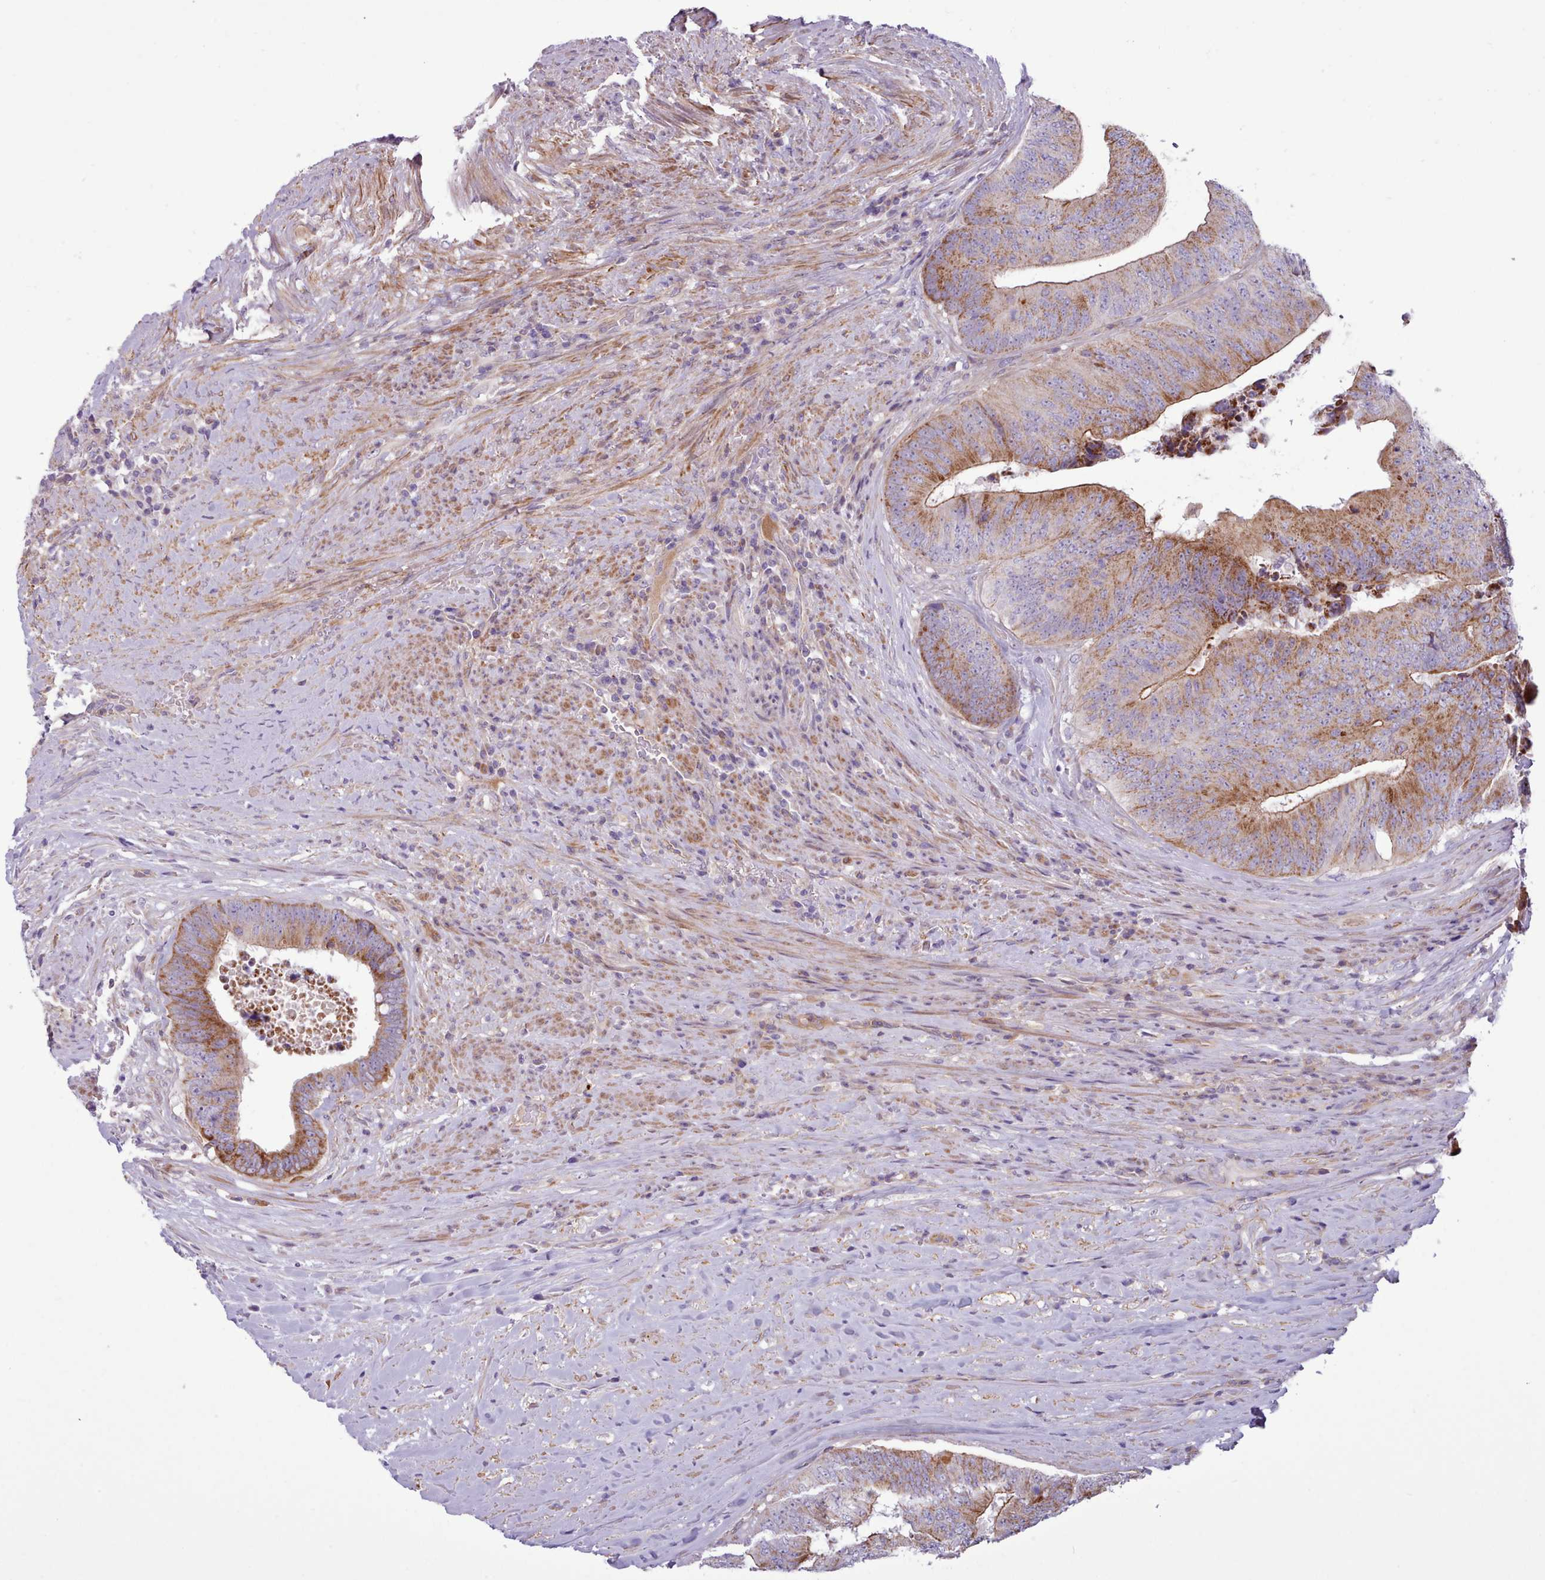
{"staining": {"intensity": "moderate", "quantity": "25%-75%", "location": "cytoplasmic/membranous"}, "tissue": "colorectal cancer", "cell_type": "Tumor cells", "image_type": "cancer", "snomed": [{"axis": "morphology", "description": "Adenocarcinoma, NOS"}, {"axis": "topography", "description": "Rectum"}], "caption": "Colorectal adenocarcinoma tissue displays moderate cytoplasmic/membranous expression in about 25%-75% of tumor cells, visualized by immunohistochemistry.", "gene": "TENT4B", "patient": {"sex": "male", "age": 72}}